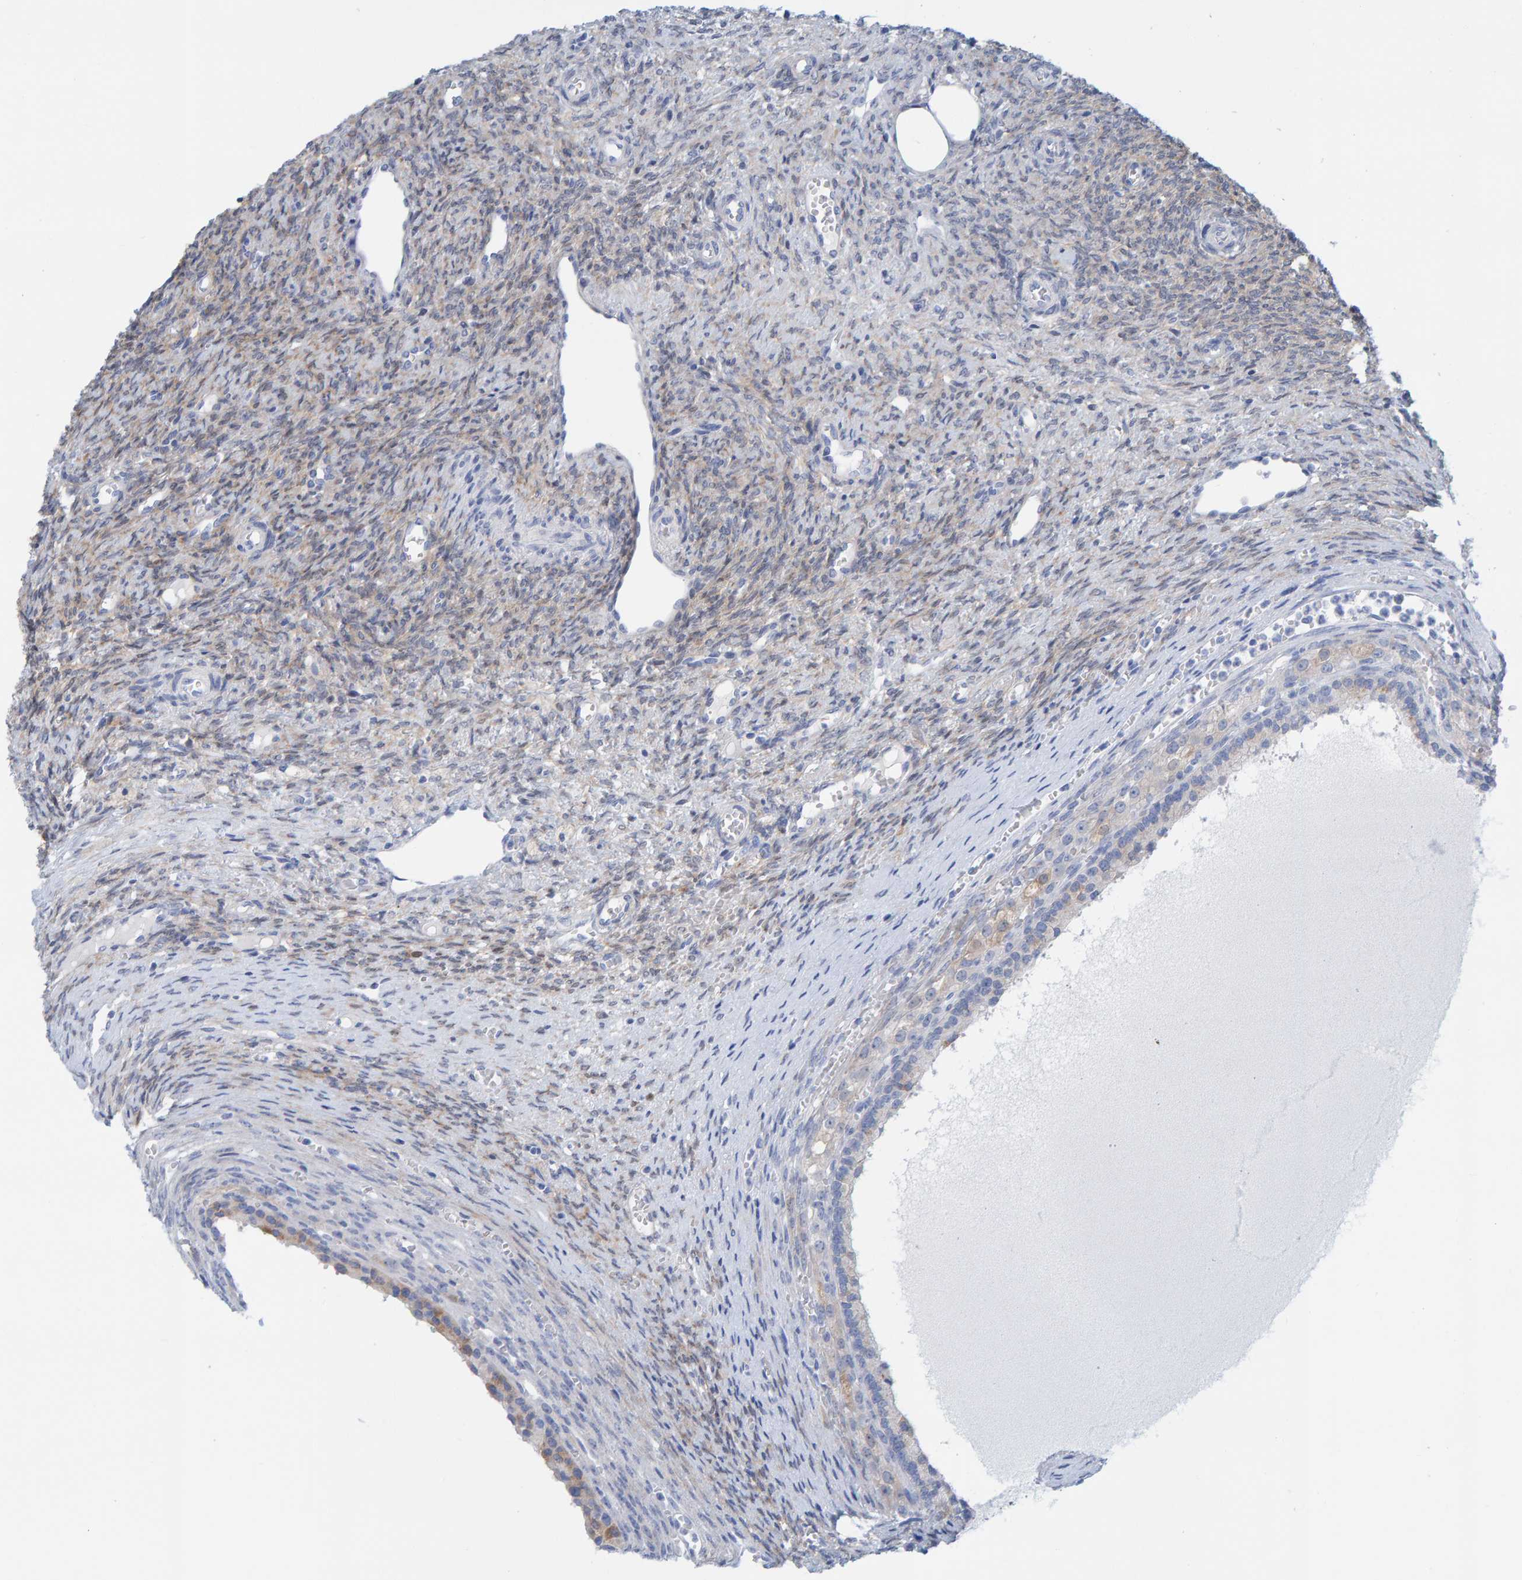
{"staining": {"intensity": "moderate", "quantity": ">75%", "location": "cytoplasmic/membranous"}, "tissue": "ovary", "cell_type": "Follicle cells", "image_type": "normal", "snomed": [{"axis": "morphology", "description": "Normal tissue, NOS"}, {"axis": "topography", "description": "Ovary"}], "caption": "Moderate cytoplasmic/membranous protein positivity is present in about >75% of follicle cells in ovary.", "gene": "KLHL11", "patient": {"sex": "female", "age": 41}}